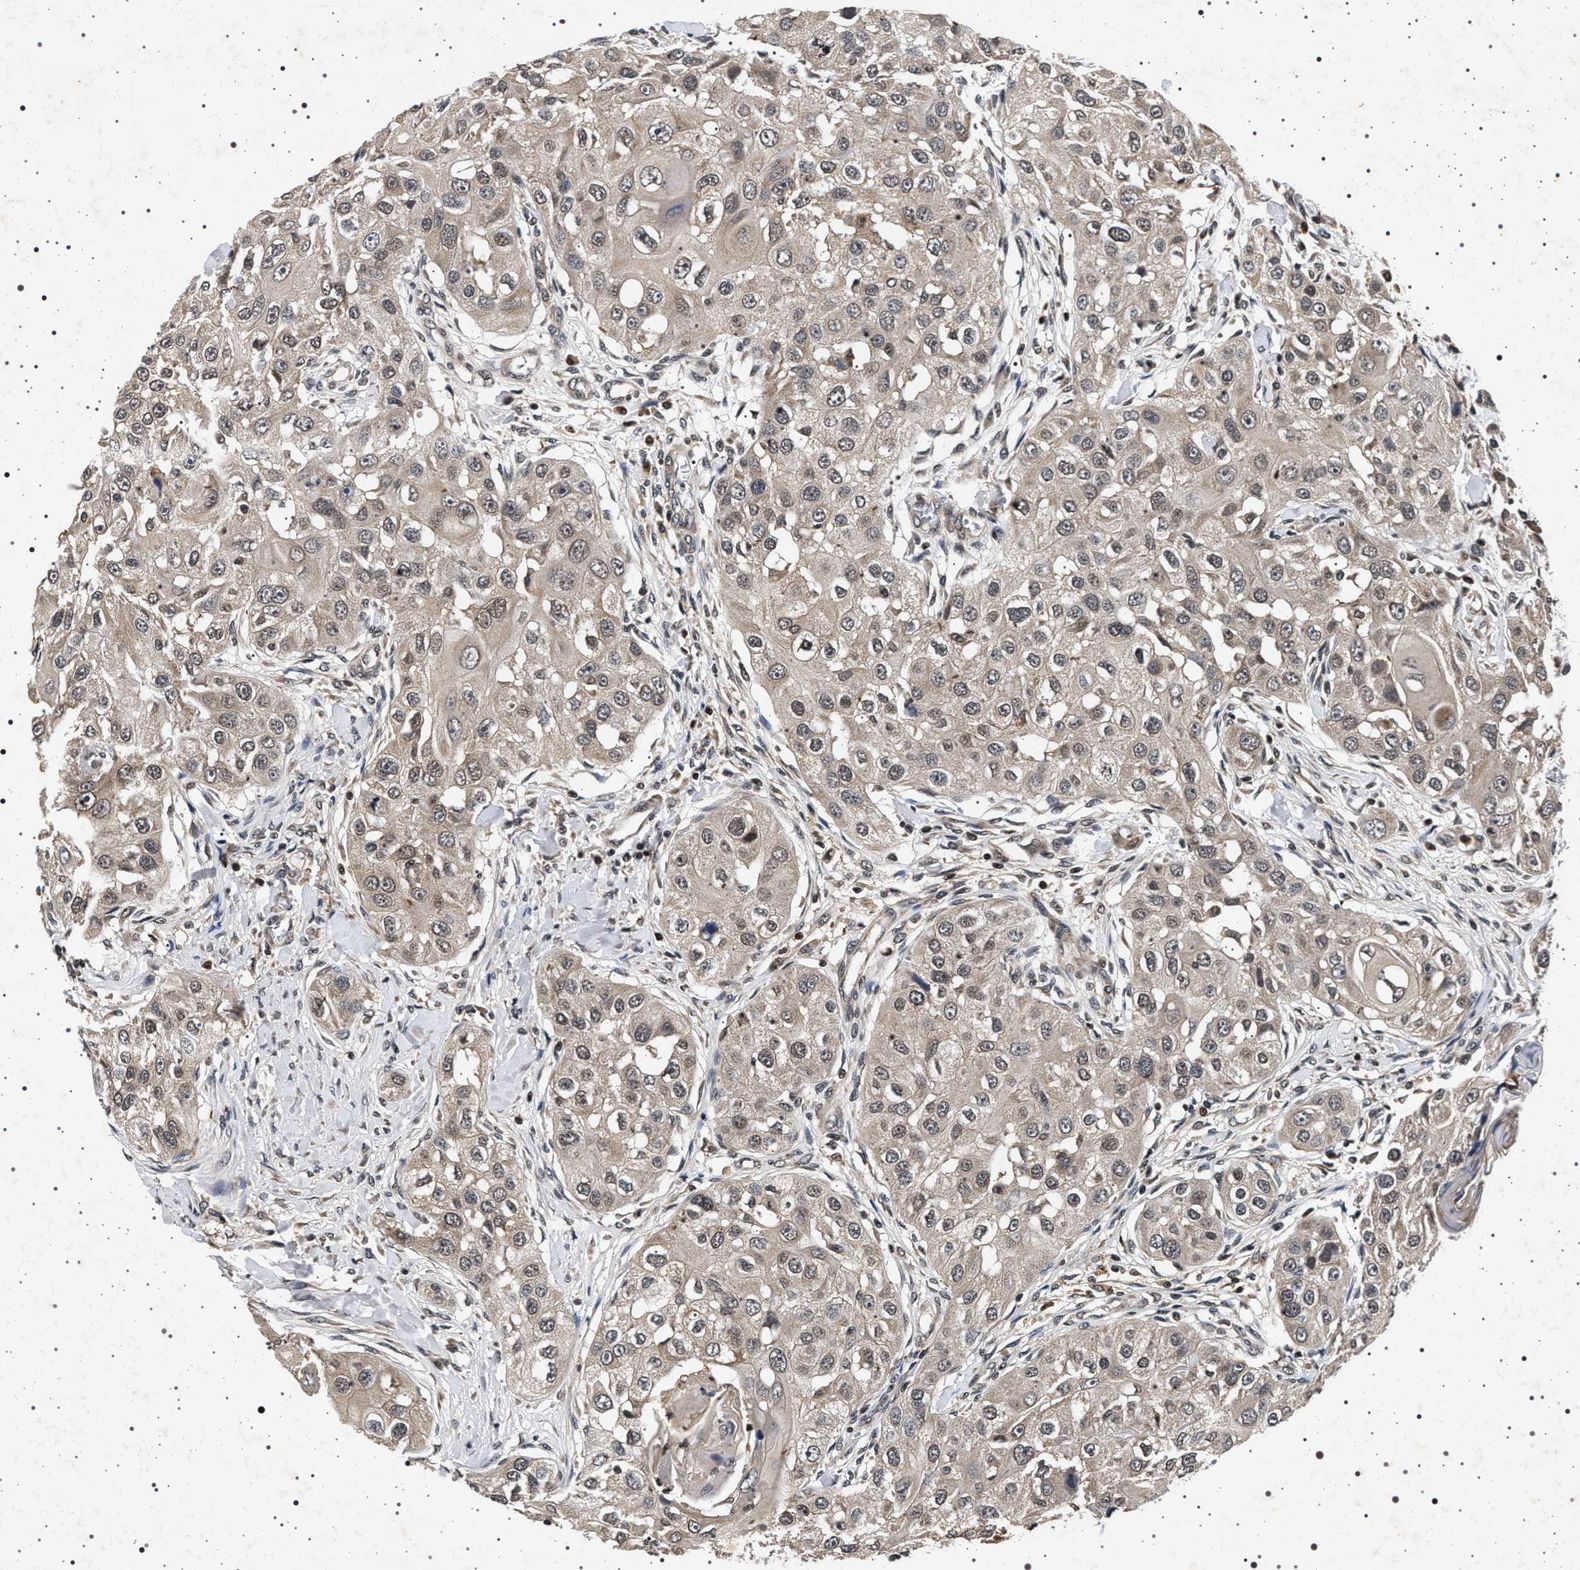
{"staining": {"intensity": "weak", "quantity": "<25%", "location": "nuclear"}, "tissue": "head and neck cancer", "cell_type": "Tumor cells", "image_type": "cancer", "snomed": [{"axis": "morphology", "description": "Normal tissue, NOS"}, {"axis": "morphology", "description": "Squamous cell carcinoma, NOS"}, {"axis": "topography", "description": "Skeletal muscle"}, {"axis": "topography", "description": "Head-Neck"}], "caption": "This is an IHC image of human squamous cell carcinoma (head and neck). There is no staining in tumor cells.", "gene": "CDKN1B", "patient": {"sex": "male", "age": 51}}